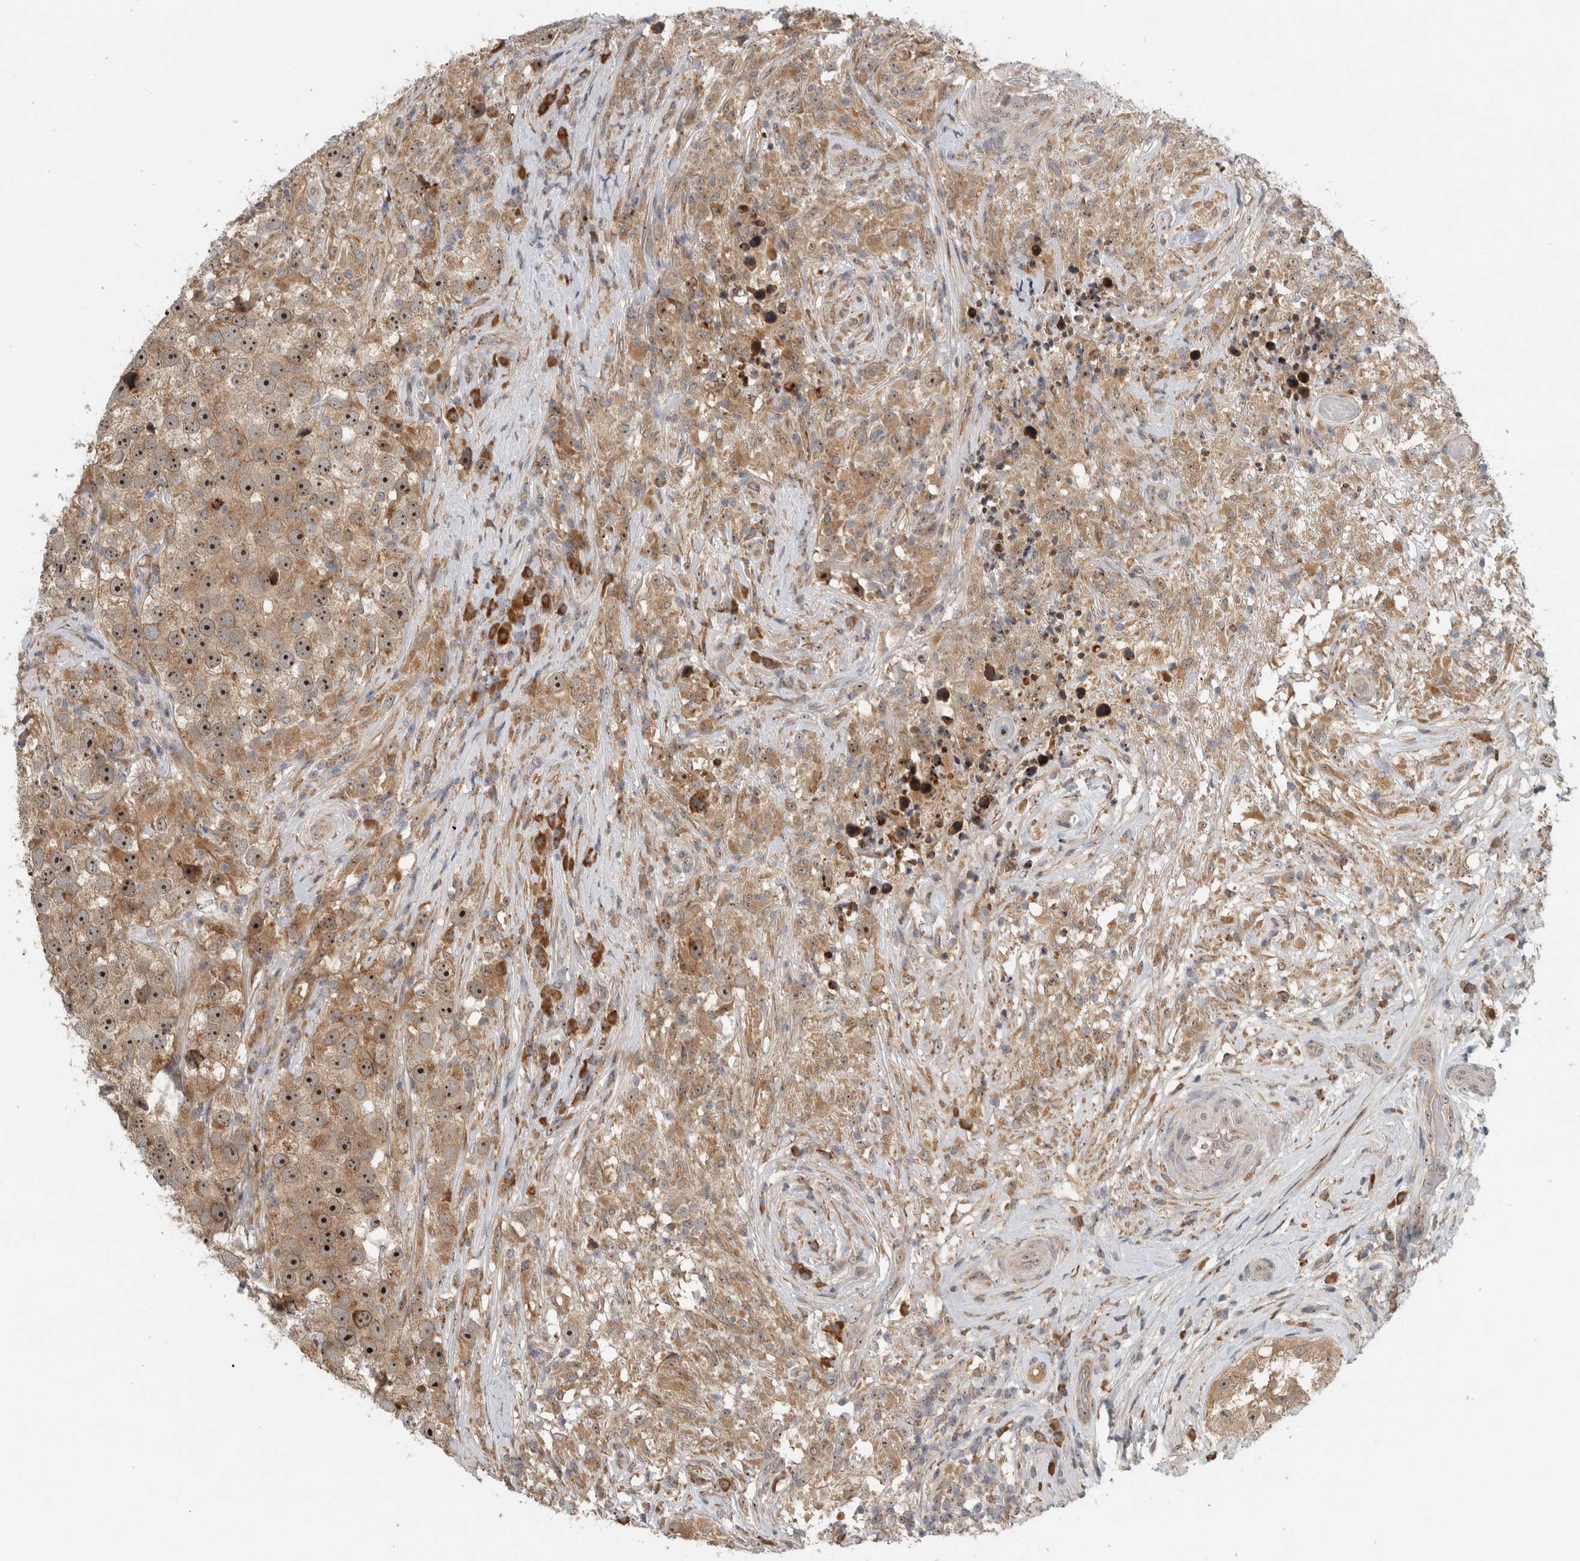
{"staining": {"intensity": "moderate", "quantity": ">75%", "location": "cytoplasmic/membranous,nuclear"}, "tissue": "testis cancer", "cell_type": "Tumor cells", "image_type": "cancer", "snomed": [{"axis": "morphology", "description": "Seminoma, NOS"}, {"axis": "topography", "description": "Testis"}], "caption": "Testis cancer tissue displays moderate cytoplasmic/membranous and nuclear expression in approximately >75% of tumor cells, visualized by immunohistochemistry.", "gene": "GPR137B", "patient": {"sex": "male", "age": 49}}